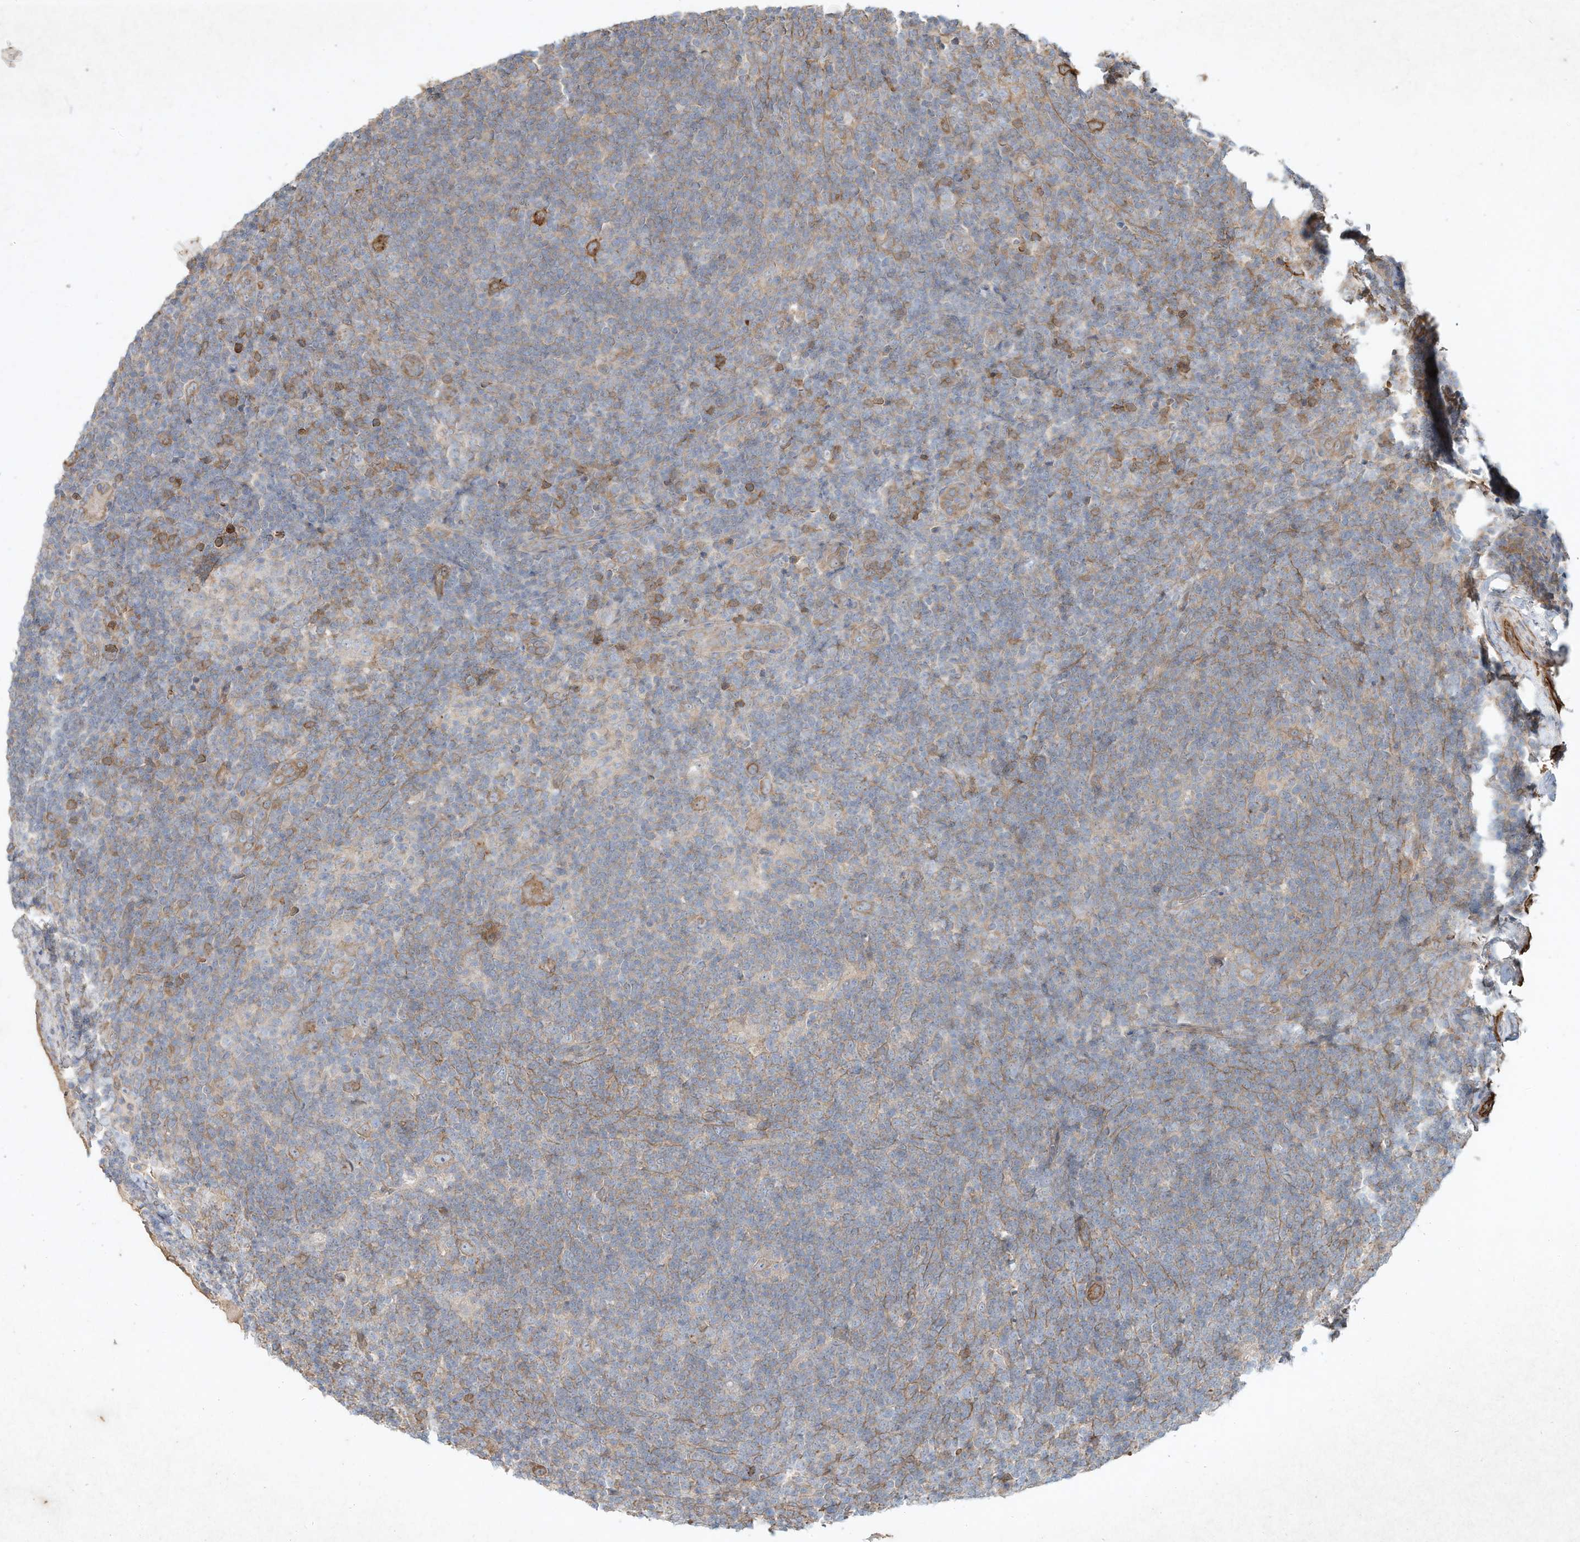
{"staining": {"intensity": "weak", "quantity": "25%-75%", "location": "cytoplasmic/membranous"}, "tissue": "lymphoma", "cell_type": "Tumor cells", "image_type": "cancer", "snomed": [{"axis": "morphology", "description": "Hodgkin's disease, NOS"}, {"axis": "topography", "description": "Lymph node"}], "caption": "Tumor cells display low levels of weak cytoplasmic/membranous positivity in about 25%-75% of cells in human Hodgkin's disease.", "gene": "HTR5A", "patient": {"sex": "female", "age": 57}}